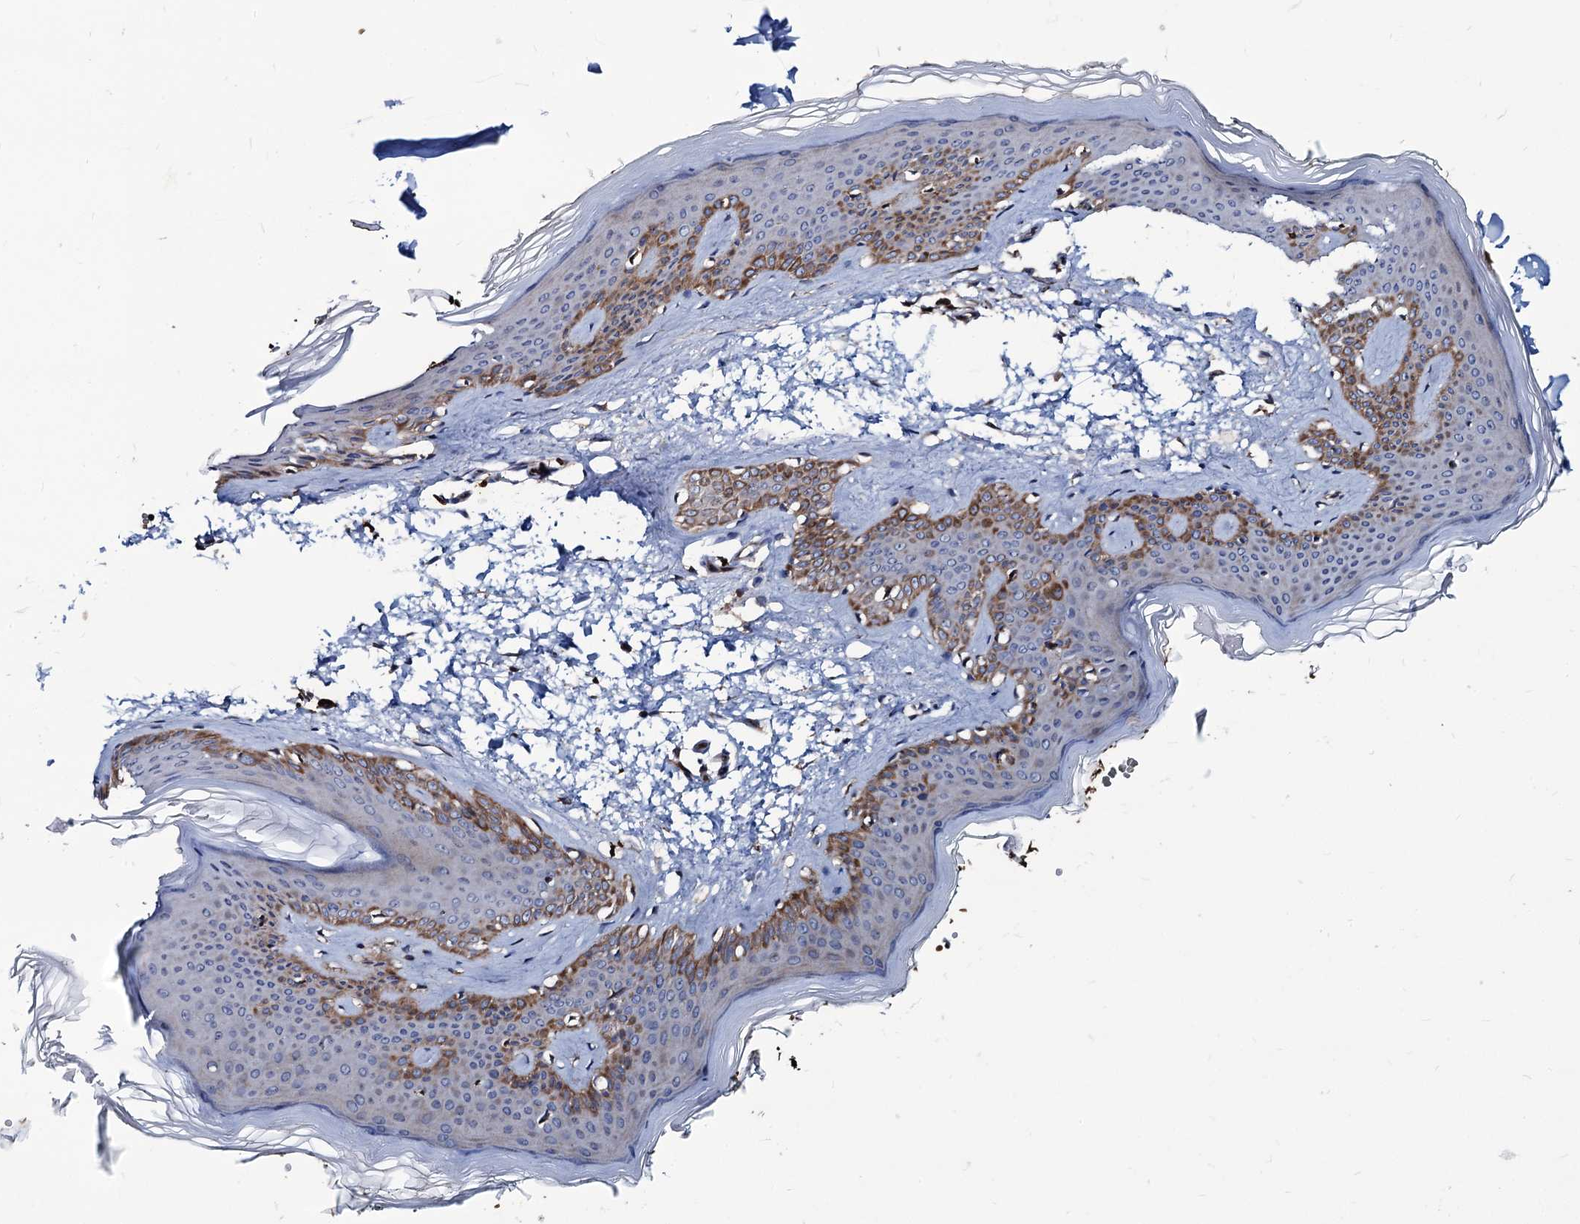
{"staining": {"intensity": "strong", "quantity": ">75%", "location": "cytoplasmic/membranous"}, "tissue": "skin", "cell_type": "Fibroblasts", "image_type": "normal", "snomed": [{"axis": "morphology", "description": "Normal tissue, NOS"}, {"axis": "topography", "description": "Skin"}], "caption": "Fibroblasts exhibit high levels of strong cytoplasmic/membranous staining in approximately >75% of cells in unremarkable skin.", "gene": "KXD1", "patient": {"sex": "female", "age": 27}}